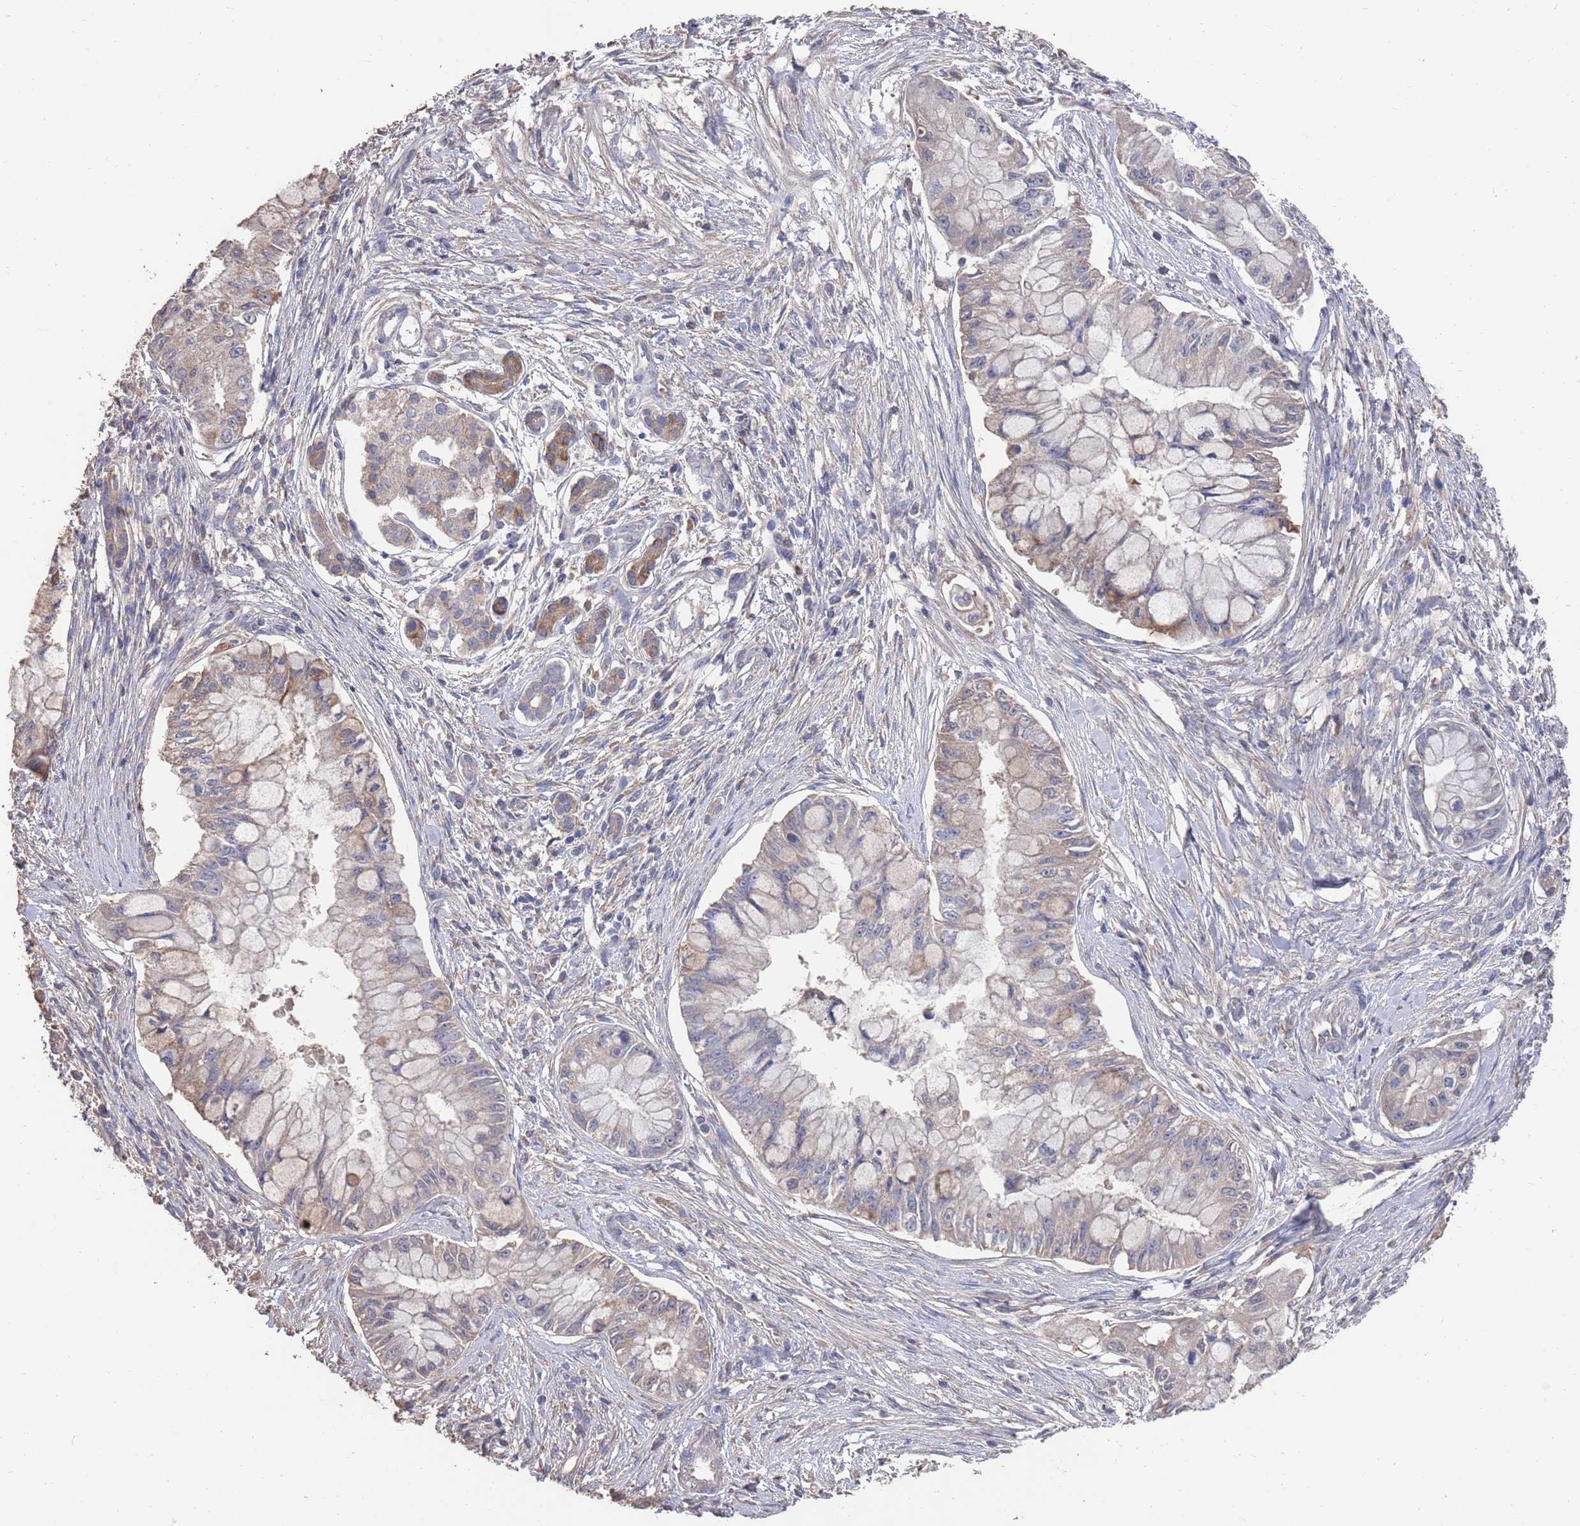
{"staining": {"intensity": "negative", "quantity": "none", "location": "none"}, "tissue": "pancreatic cancer", "cell_type": "Tumor cells", "image_type": "cancer", "snomed": [{"axis": "morphology", "description": "Adenocarcinoma, NOS"}, {"axis": "topography", "description": "Pancreas"}], "caption": "Immunohistochemistry of adenocarcinoma (pancreatic) displays no expression in tumor cells.", "gene": "BTBD18", "patient": {"sex": "male", "age": 48}}